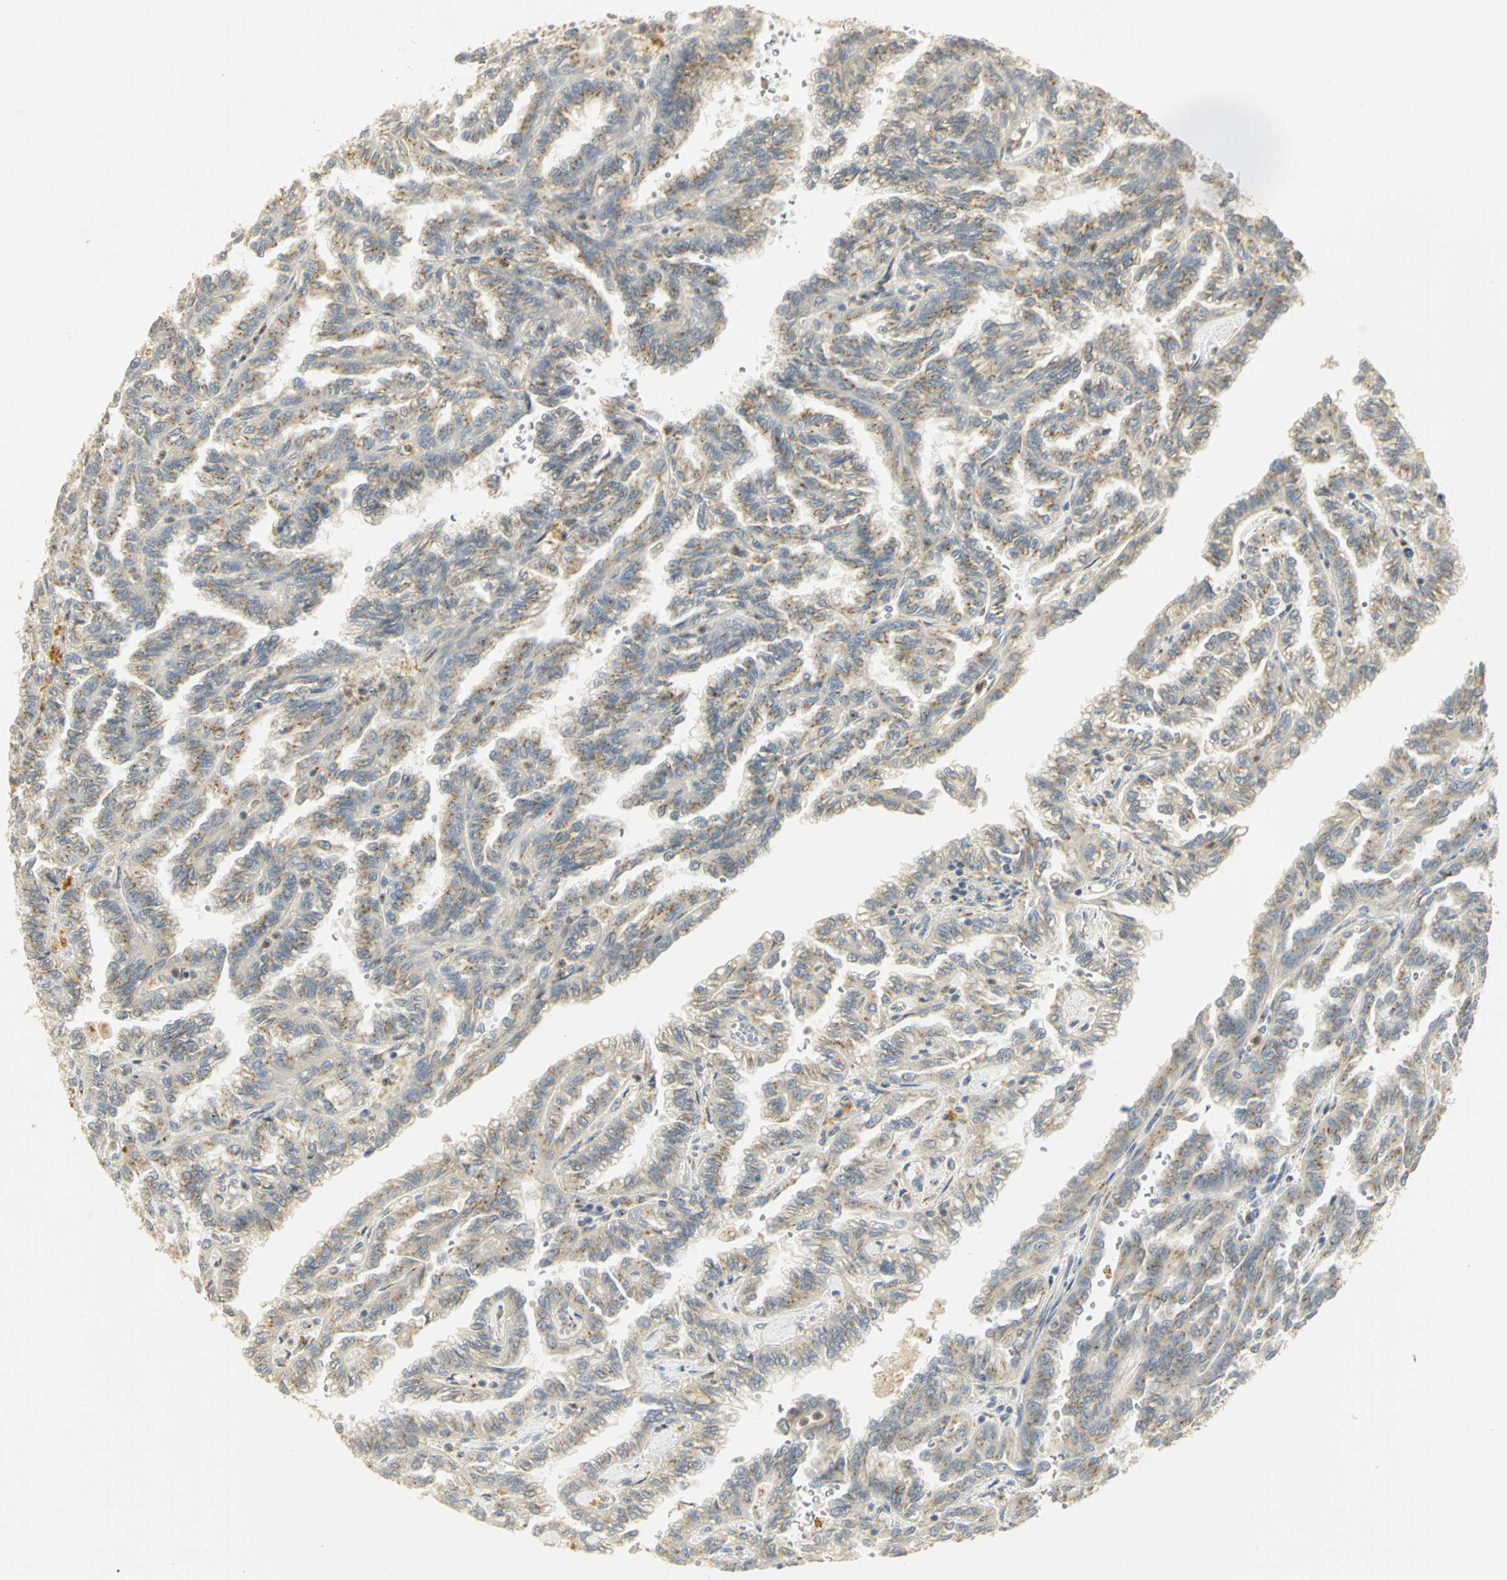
{"staining": {"intensity": "weak", "quantity": "25%-75%", "location": "cytoplasmic/membranous"}, "tissue": "renal cancer", "cell_type": "Tumor cells", "image_type": "cancer", "snomed": [{"axis": "morphology", "description": "Inflammation, NOS"}, {"axis": "morphology", "description": "Adenocarcinoma, NOS"}, {"axis": "topography", "description": "Kidney"}], "caption": "Human renal cancer (adenocarcinoma) stained for a protein (brown) exhibits weak cytoplasmic/membranous positive staining in approximately 25%-75% of tumor cells.", "gene": "TM9SF2", "patient": {"sex": "male", "age": 68}}